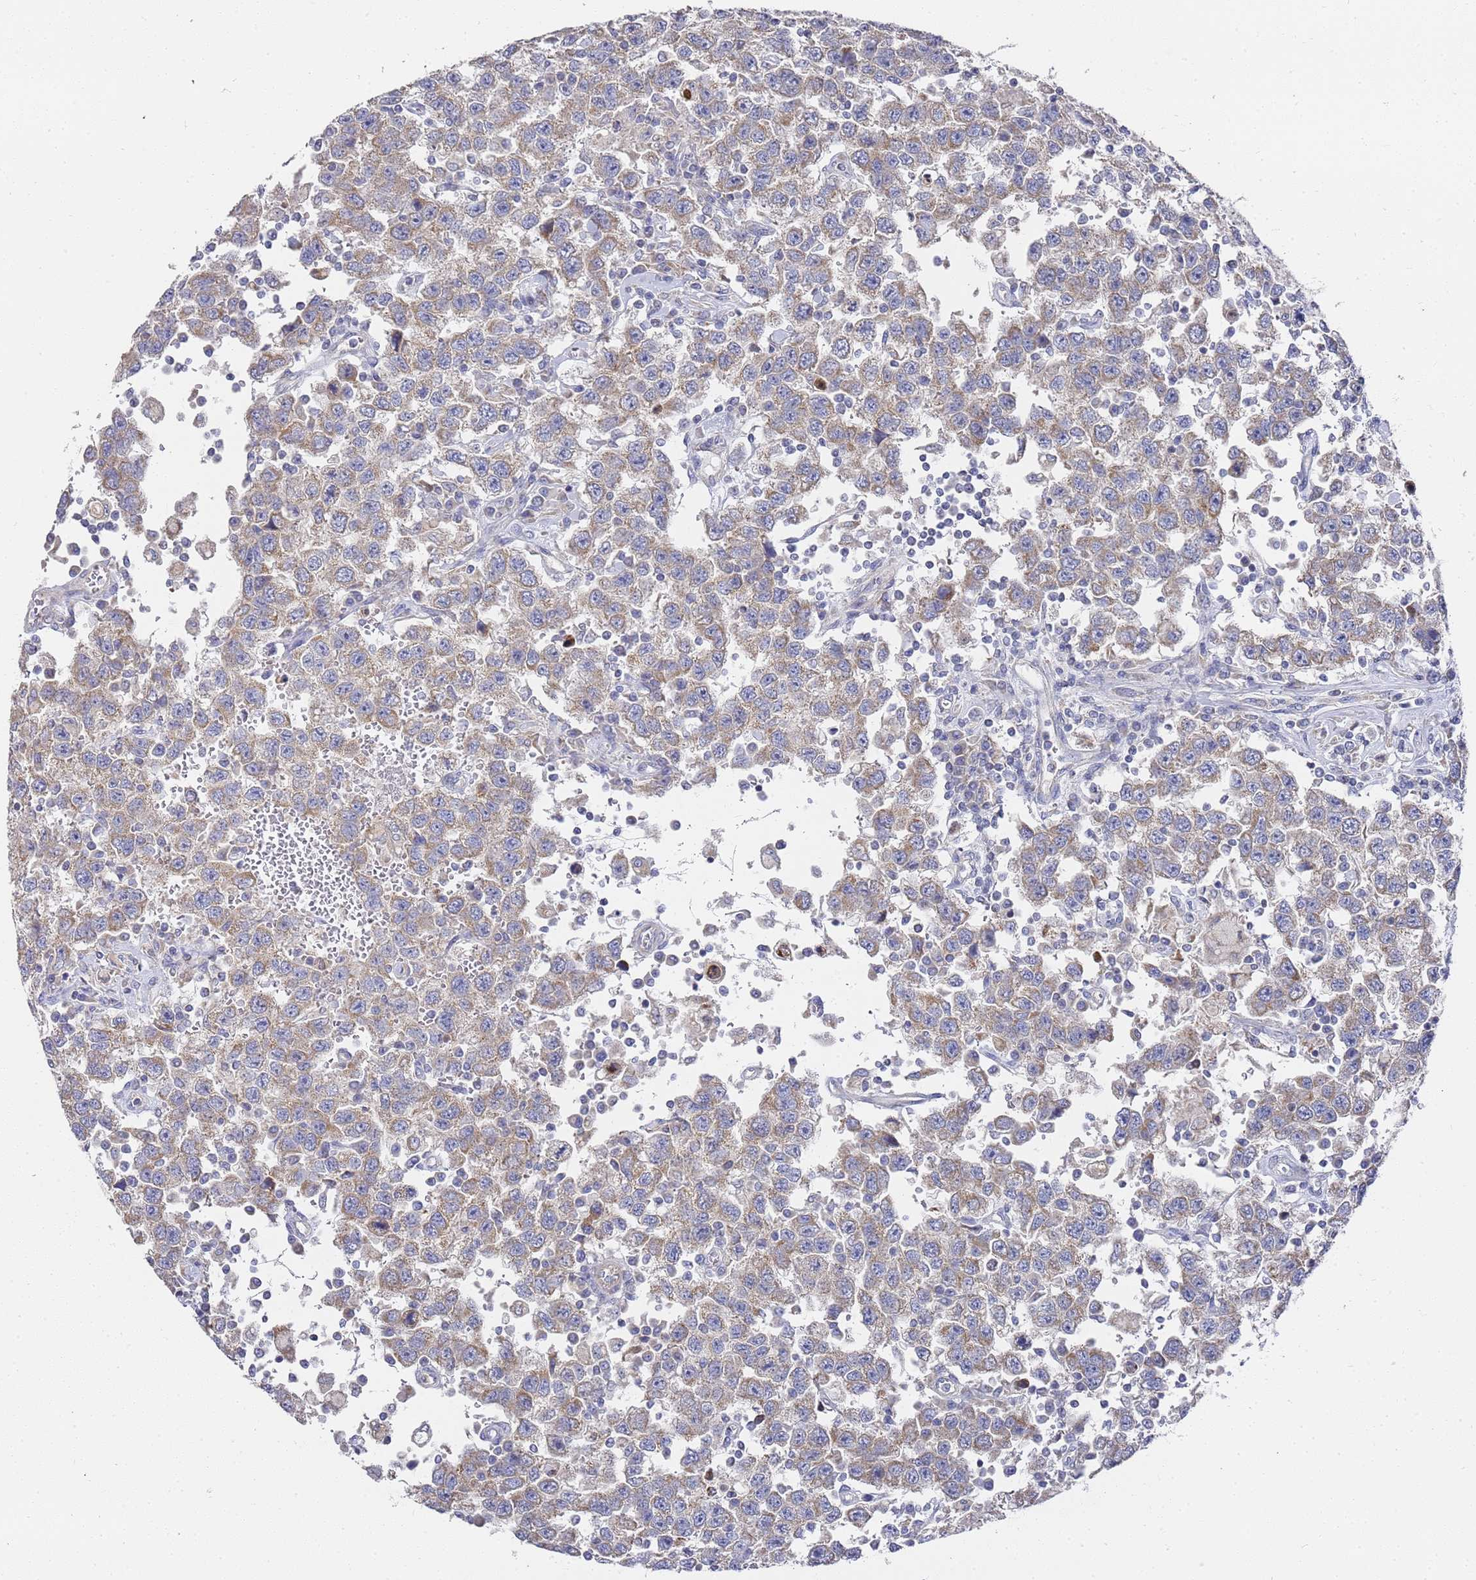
{"staining": {"intensity": "weak", "quantity": ">75%", "location": "cytoplasmic/membranous"}, "tissue": "testis cancer", "cell_type": "Tumor cells", "image_type": "cancer", "snomed": [{"axis": "morphology", "description": "Seminoma, NOS"}, {"axis": "topography", "description": "Testis"}], "caption": "This photomicrograph reveals IHC staining of testis cancer, with low weak cytoplasmic/membranous staining in approximately >75% of tumor cells.", "gene": "SCAPER", "patient": {"sex": "male", "age": 41}}